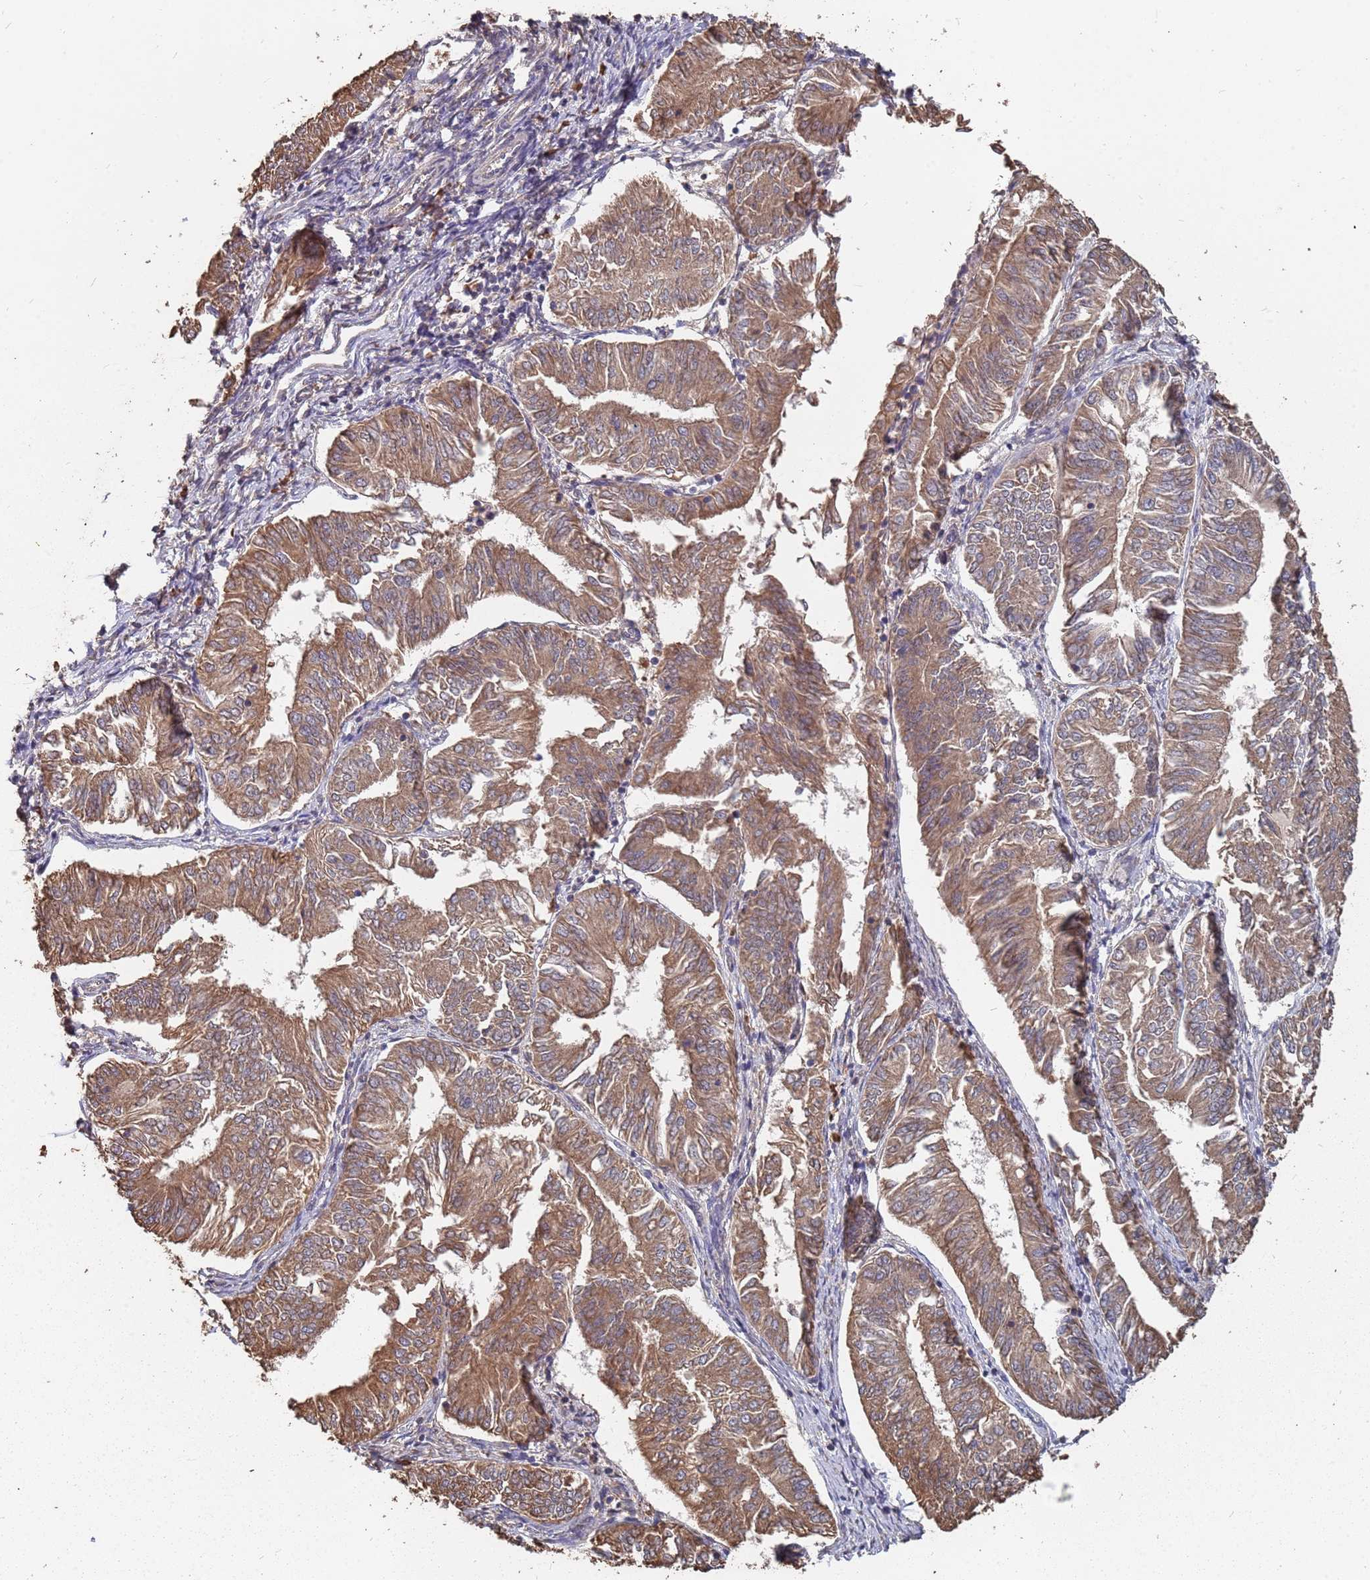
{"staining": {"intensity": "moderate", "quantity": ">75%", "location": "cytoplasmic/membranous"}, "tissue": "endometrial cancer", "cell_type": "Tumor cells", "image_type": "cancer", "snomed": [{"axis": "morphology", "description": "Adenocarcinoma, NOS"}, {"axis": "topography", "description": "Endometrium"}], "caption": "Brown immunohistochemical staining in endometrial cancer (adenocarcinoma) displays moderate cytoplasmic/membranous staining in approximately >75% of tumor cells.", "gene": "ATG5", "patient": {"sex": "female", "age": 58}}